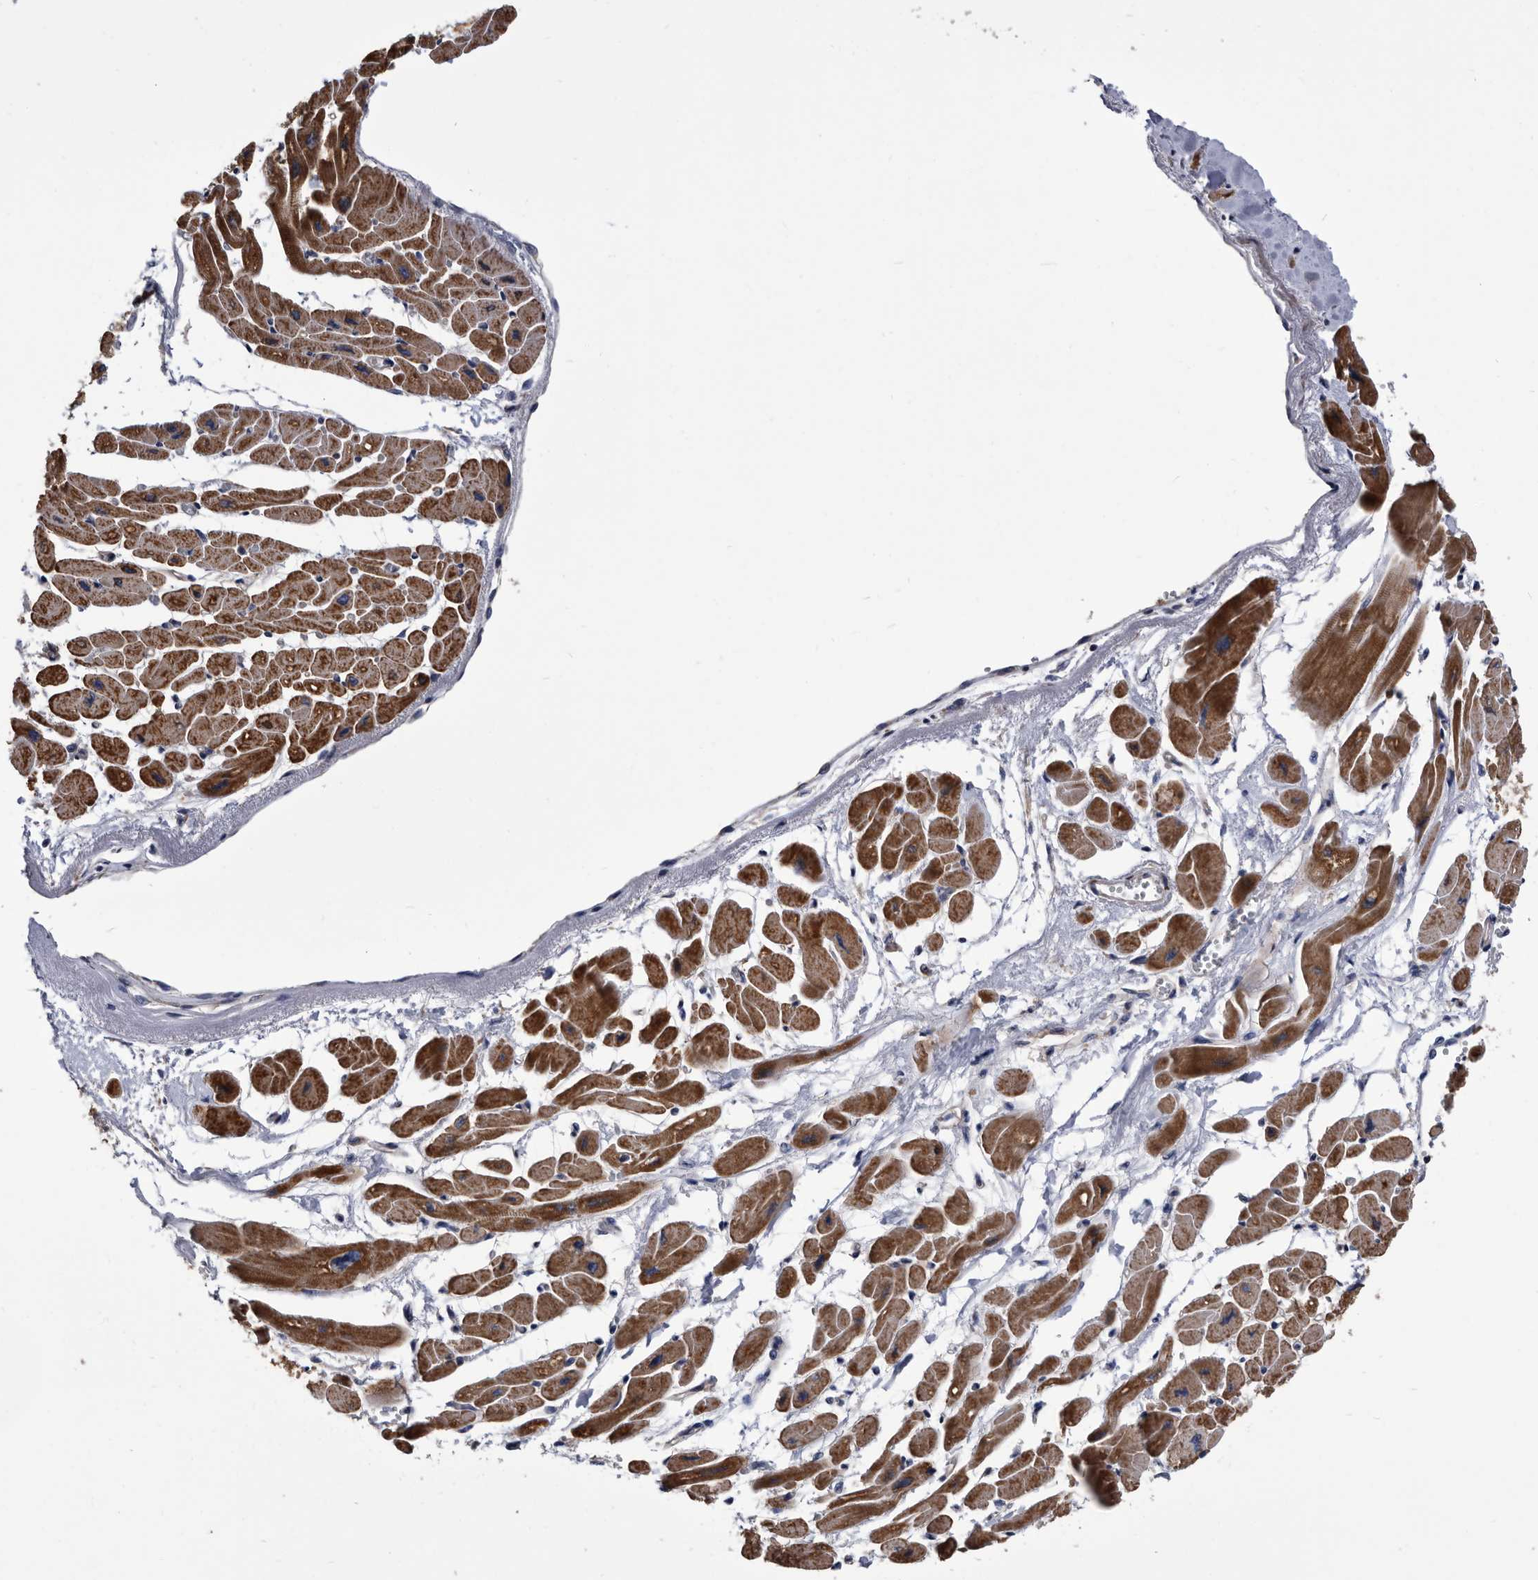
{"staining": {"intensity": "strong", "quantity": ">75%", "location": "cytoplasmic/membranous"}, "tissue": "heart muscle", "cell_type": "Cardiomyocytes", "image_type": "normal", "snomed": [{"axis": "morphology", "description": "Normal tissue, NOS"}, {"axis": "topography", "description": "Heart"}], "caption": "A brown stain labels strong cytoplasmic/membranous positivity of a protein in cardiomyocytes of benign heart muscle. The staining is performed using DAB (3,3'-diaminobenzidine) brown chromogen to label protein expression. The nuclei are counter-stained blue using hematoxylin.", "gene": "DTNBP1", "patient": {"sex": "female", "age": 54}}